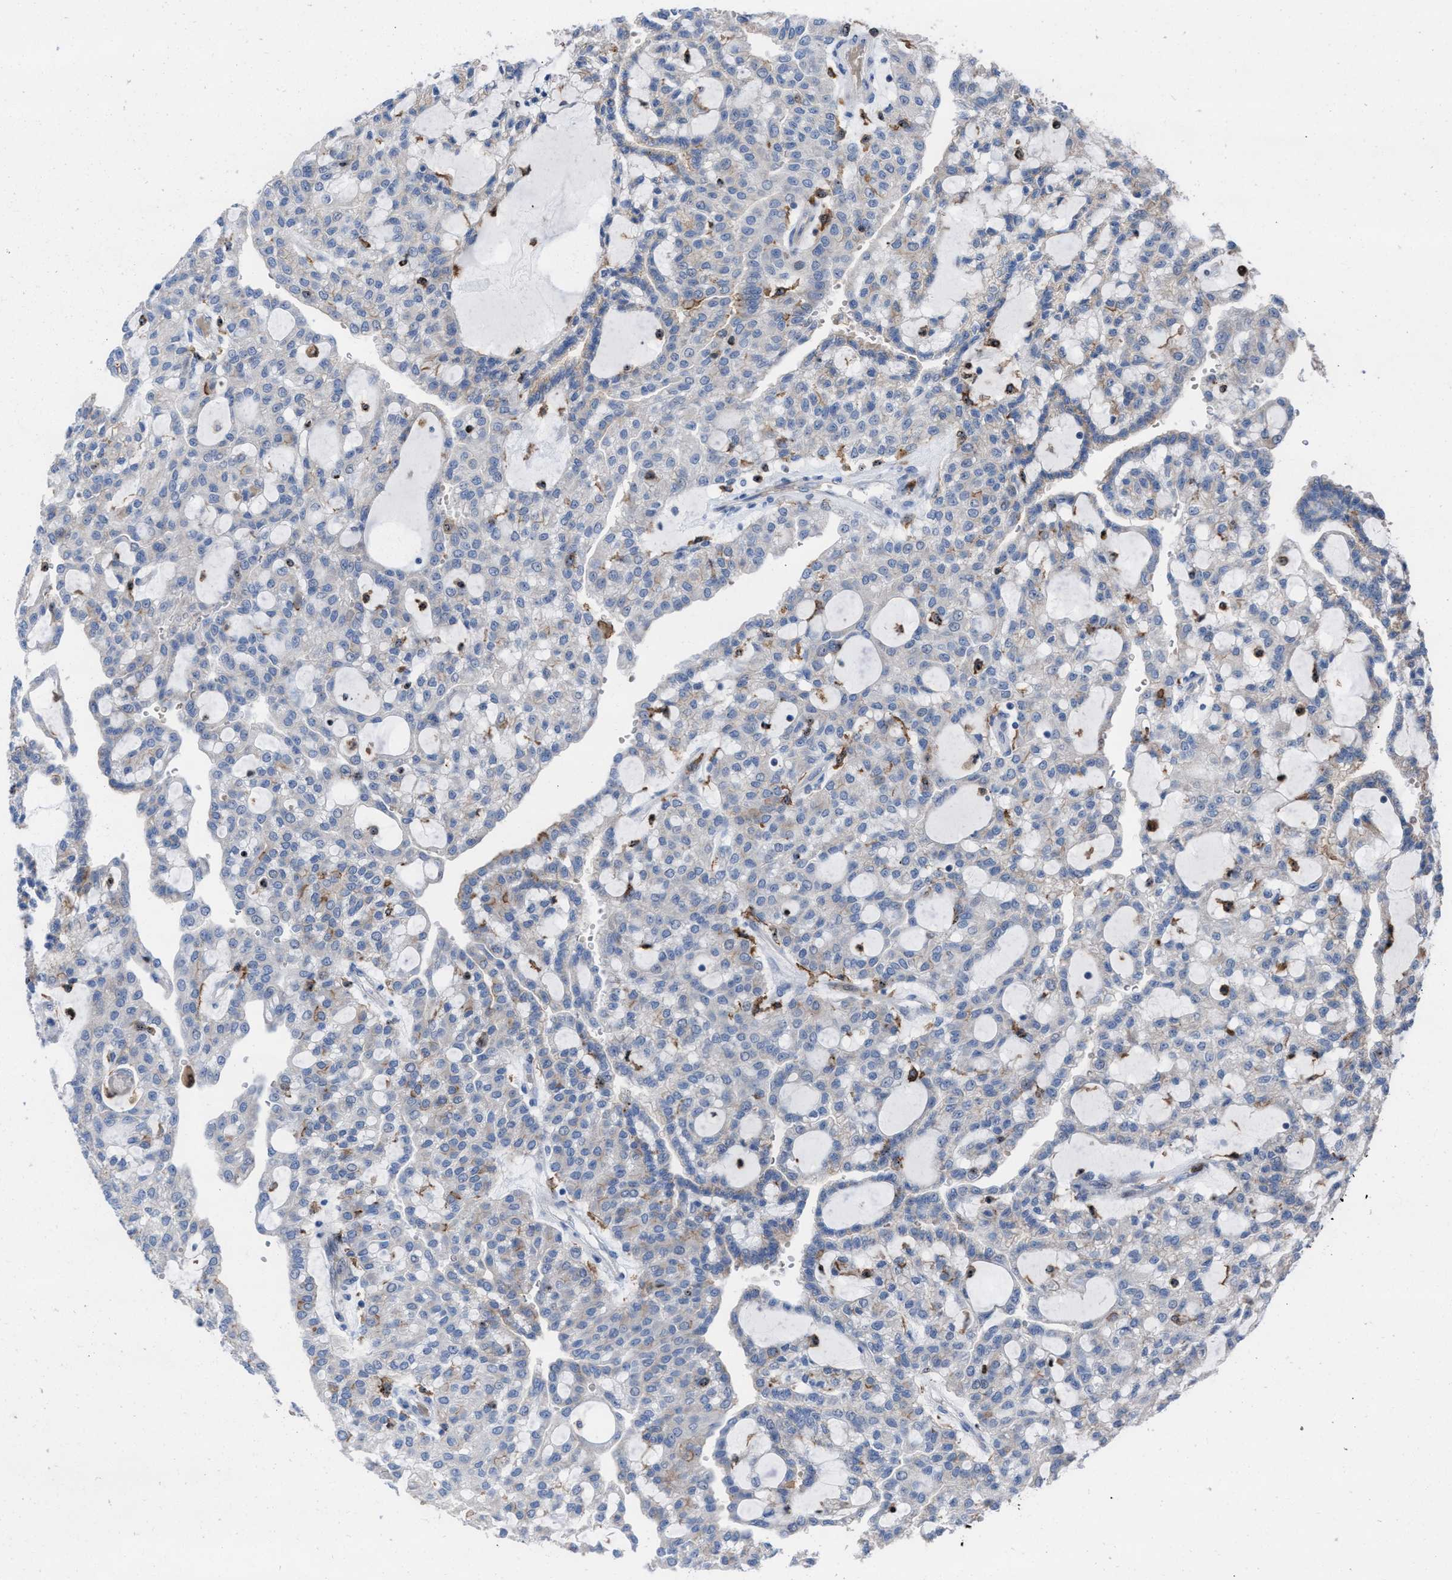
{"staining": {"intensity": "negative", "quantity": "none", "location": "none"}, "tissue": "renal cancer", "cell_type": "Tumor cells", "image_type": "cancer", "snomed": [{"axis": "morphology", "description": "Adenocarcinoma, NOS"}, {"axis": "topography", "description": "Kidney"}], "caption": "There is no significant expression in tumor cells of renal cancer (adenocarcinoma).", "gene": "SLC47A1", "patient": {"sex": "male", "age": 63}}